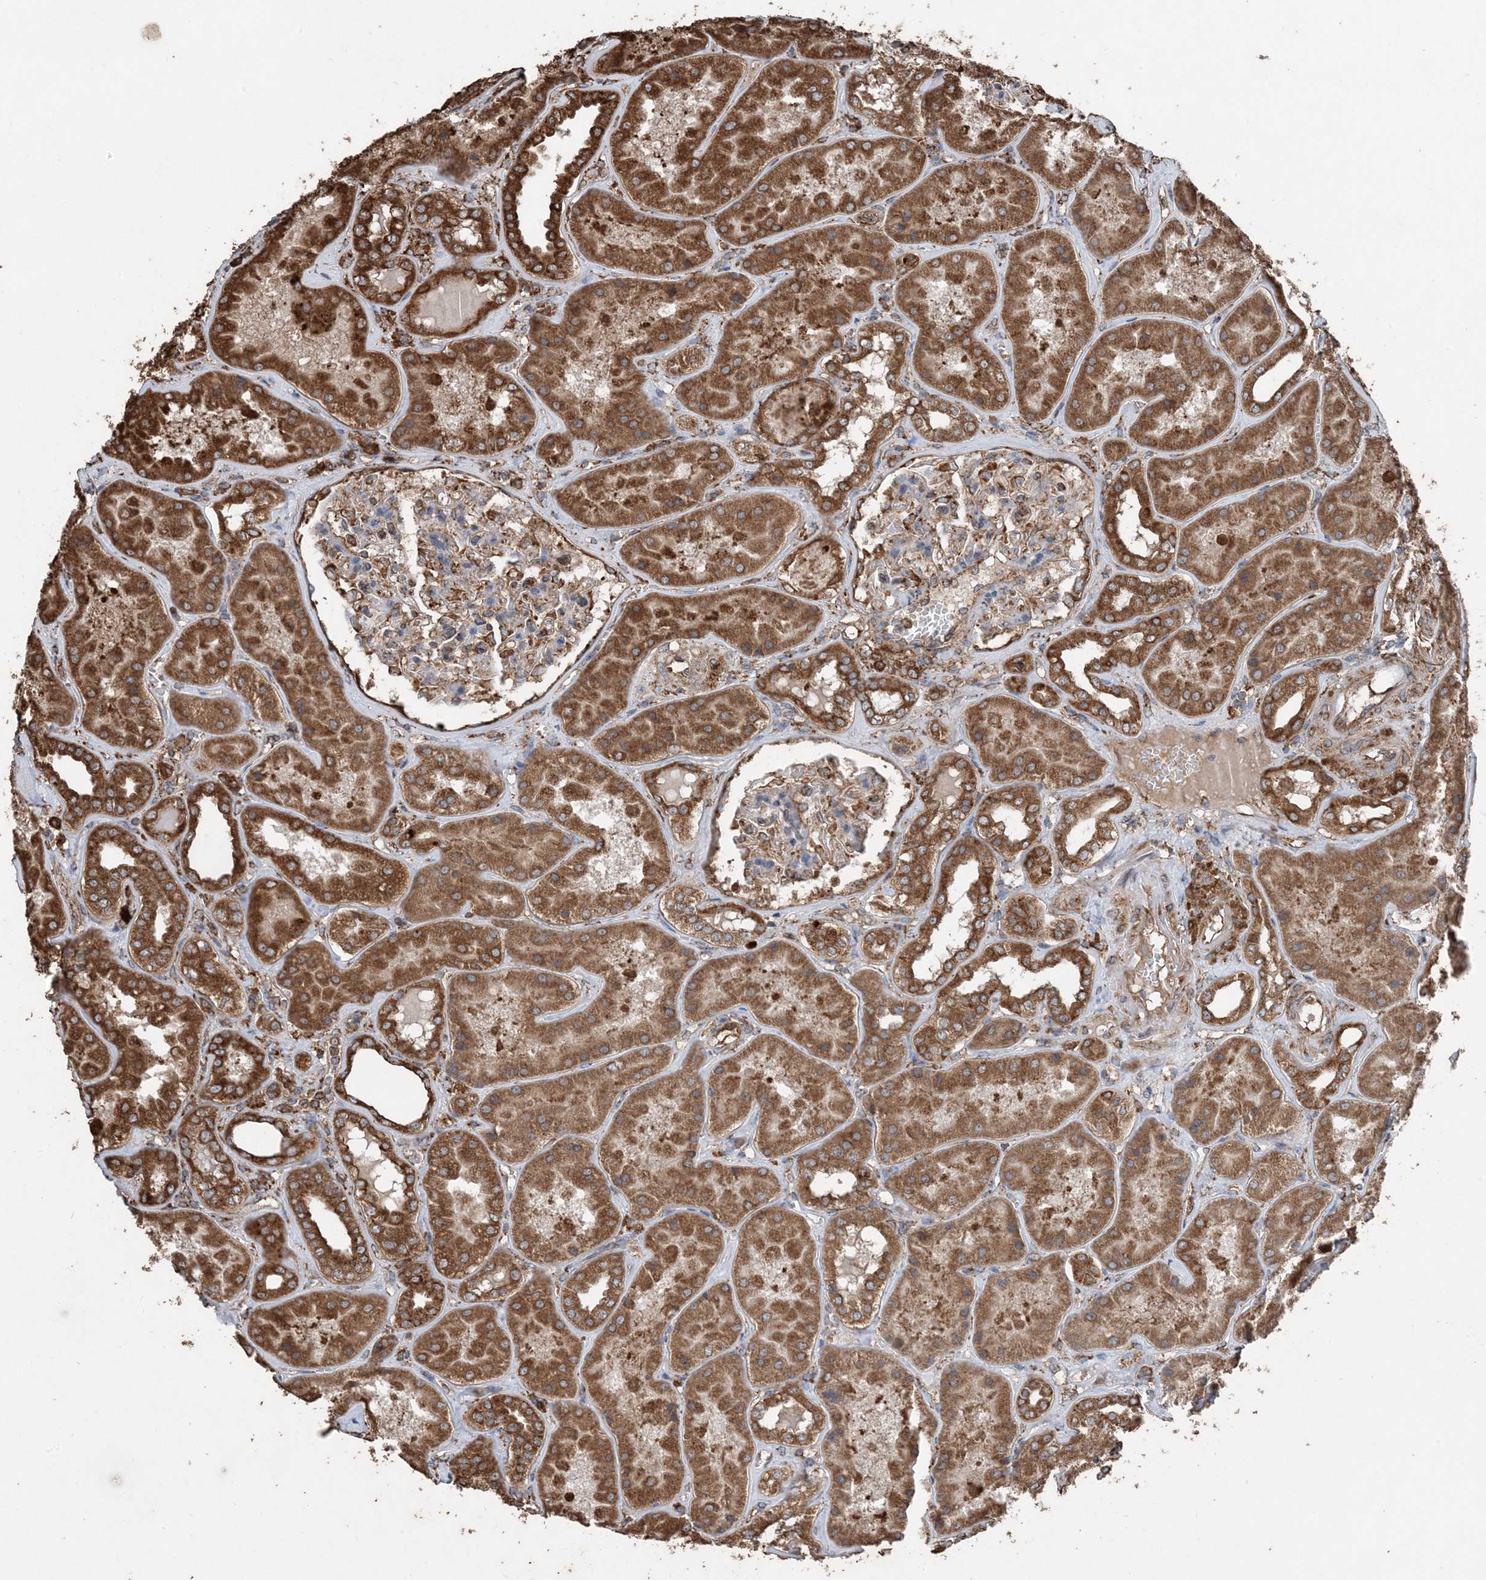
{"staining": {"intensity": "moderate", "quantity": "25%-75%", "location": "cytoplasmic/membranous"}, "tissue": "kidney", "cell_type": "Cells in glomeruli", "image_type": "normal", "snomed": [{"axis": "morphology", "description": "Normal tissue, NOS"}, {"axis": "topography", "description": "Kidney"}], "caption": "Kidney stained with DAB immunohistochemistry (IHC) displays medium levels of moderate cytoplasmic/membranous staining in about 25%-75% of cells in glomeruli. Ihc stains the protein in brown and the nuclei are stained blue.", "gene": "PDIA6", "patient": {"sex": "female", "age": 56}}